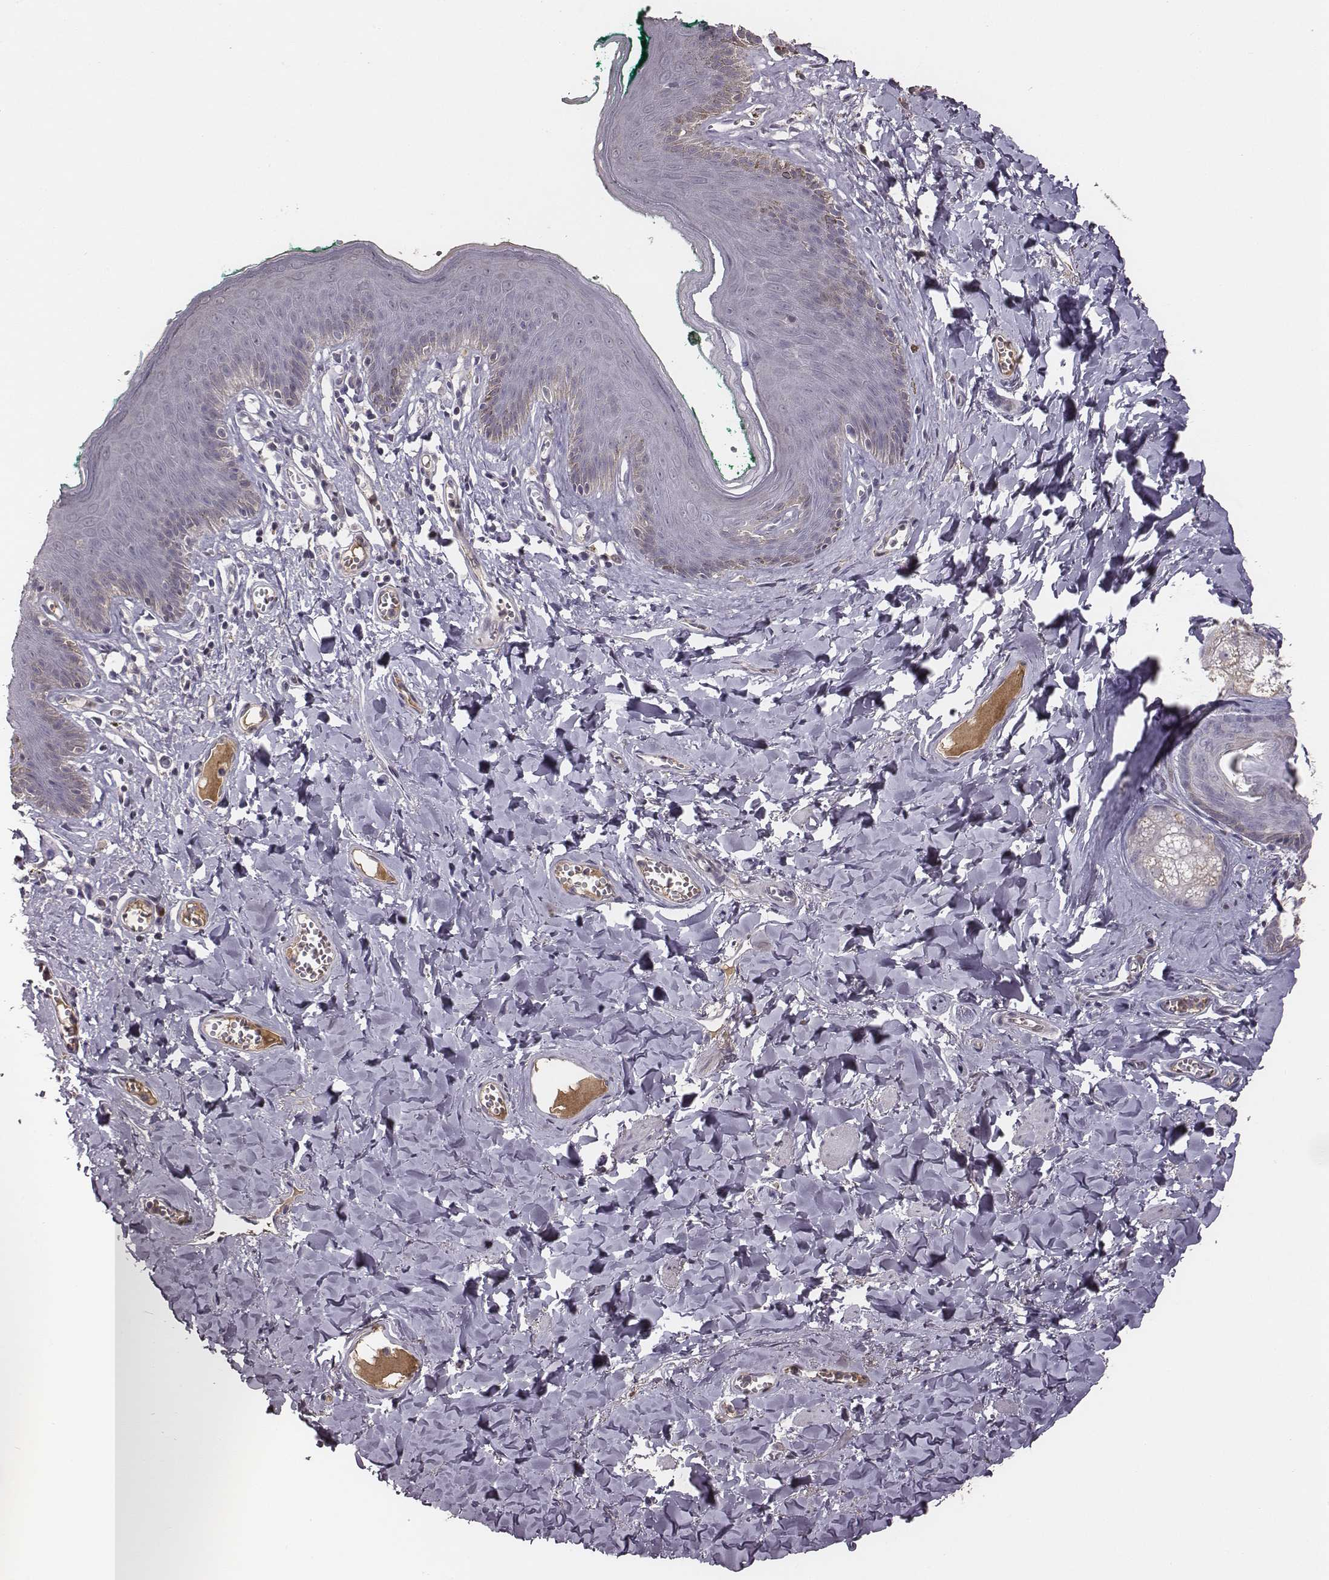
{"staining": {"intensity": "negative", "quantity": "none", "location": "none"}, "tissue": "skin", "cell_type": "Epidermal cells", "image_type": "normal", "snomed": [{"axis": "morphology", "description": "Normal tissue, NOS"}, {"axis": "topography", "description": "Vulva"}, {"axis": "topography", "description": "Peripheral nerve tissue"}], "caption": "An IHC histopathology image of unremarkable skin is shown. There is no staining in epidermal cells of skin.", "gene": "SLC22A6", "patient": {"sex": "female", "age": 66}}